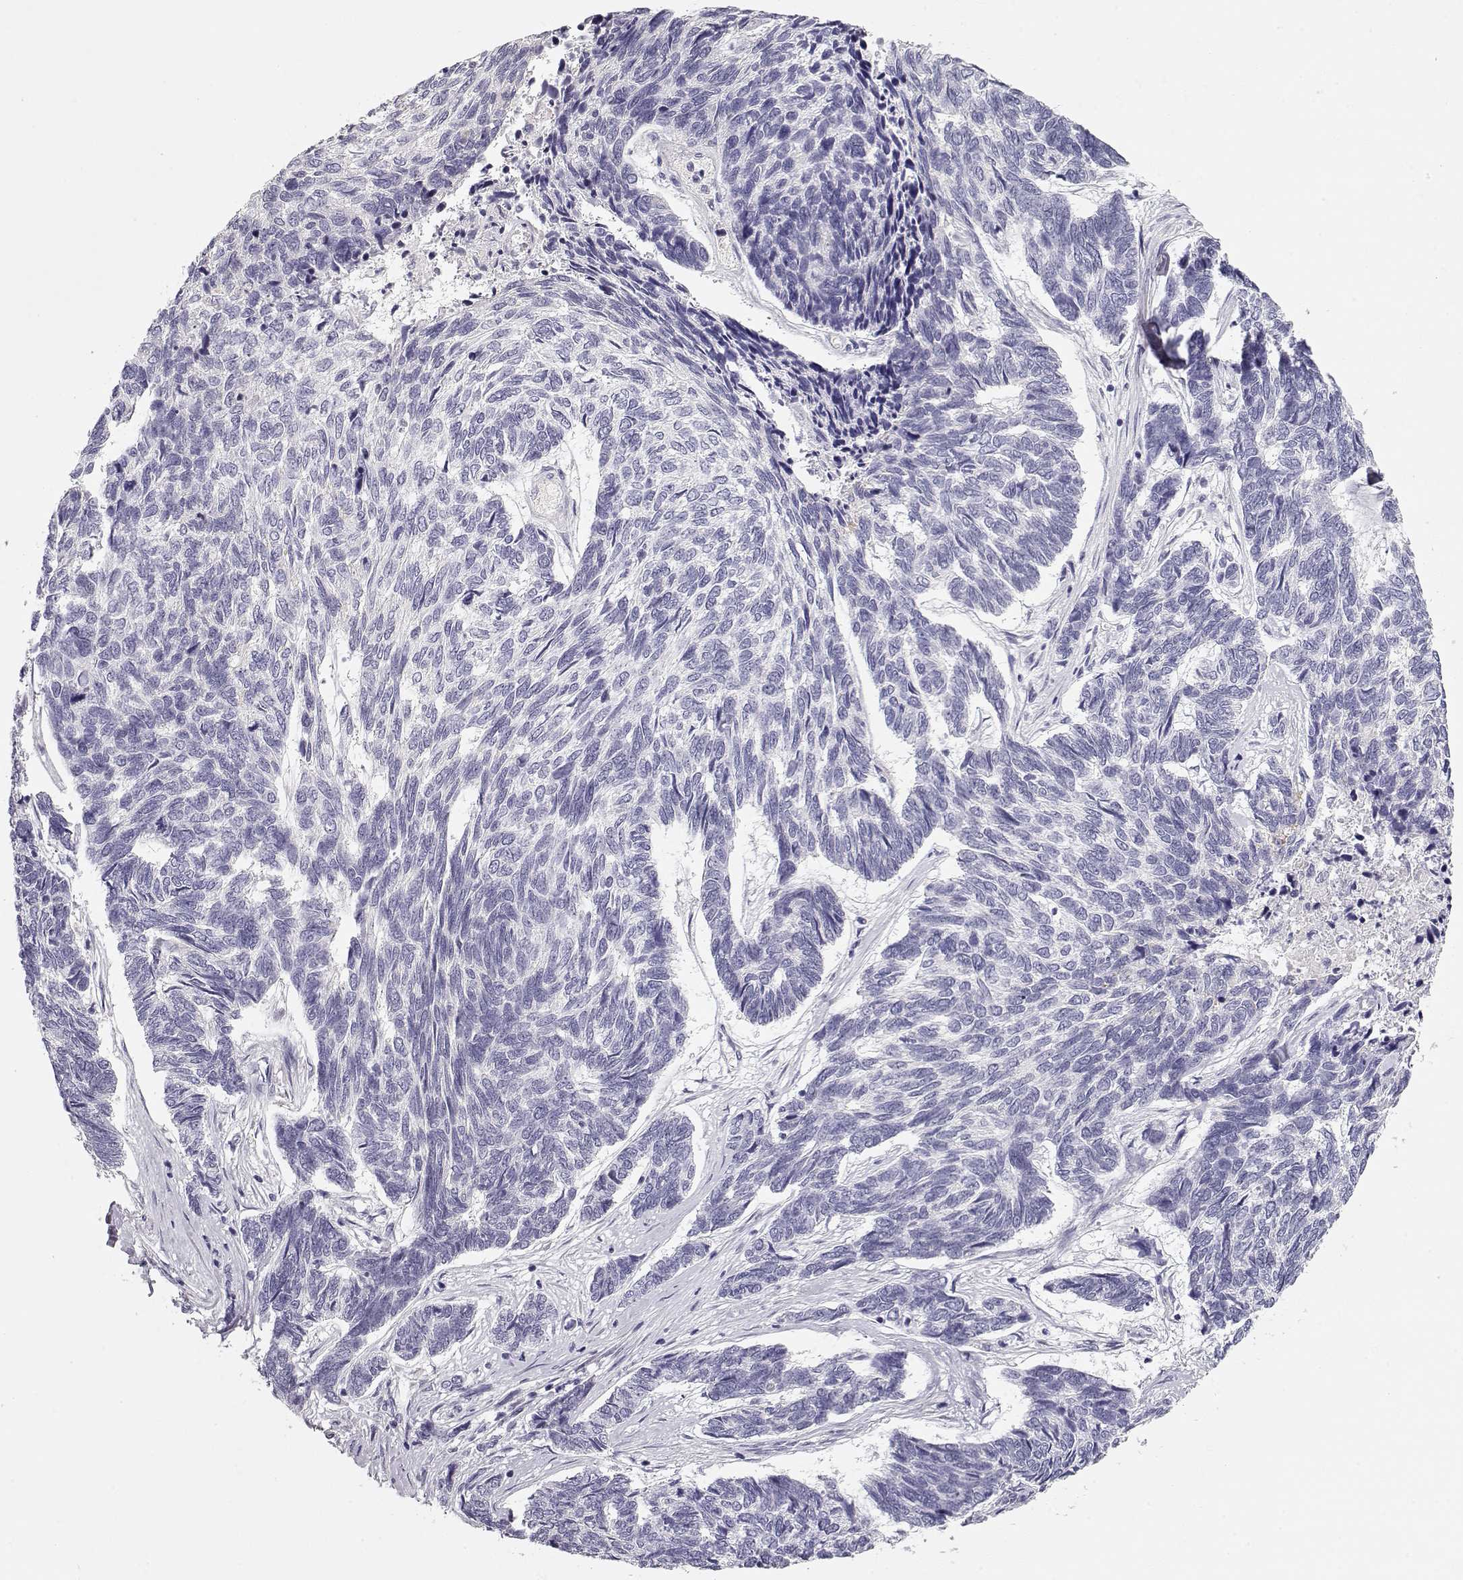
{"staining": {"intensity": "negative", "quantity": "none", "location": "none"}, "tissue": "skin cancer", "cell_type": "Tumor cells", "image_type": "cancer", "snomed": [{"axis": "morphology", "description": "Basal cell carcinoma"}, {"axis": "topography", "description": "Skin"}], "caption": "DAB (3,3'-diaminobenzidine) immunohistochemical staining of human skin cancer (basal cell carcinoma) exhibits no significant expression in tumor cells.", "gene": "TTC26", "patient": {"sex": "female", "age": 65}}